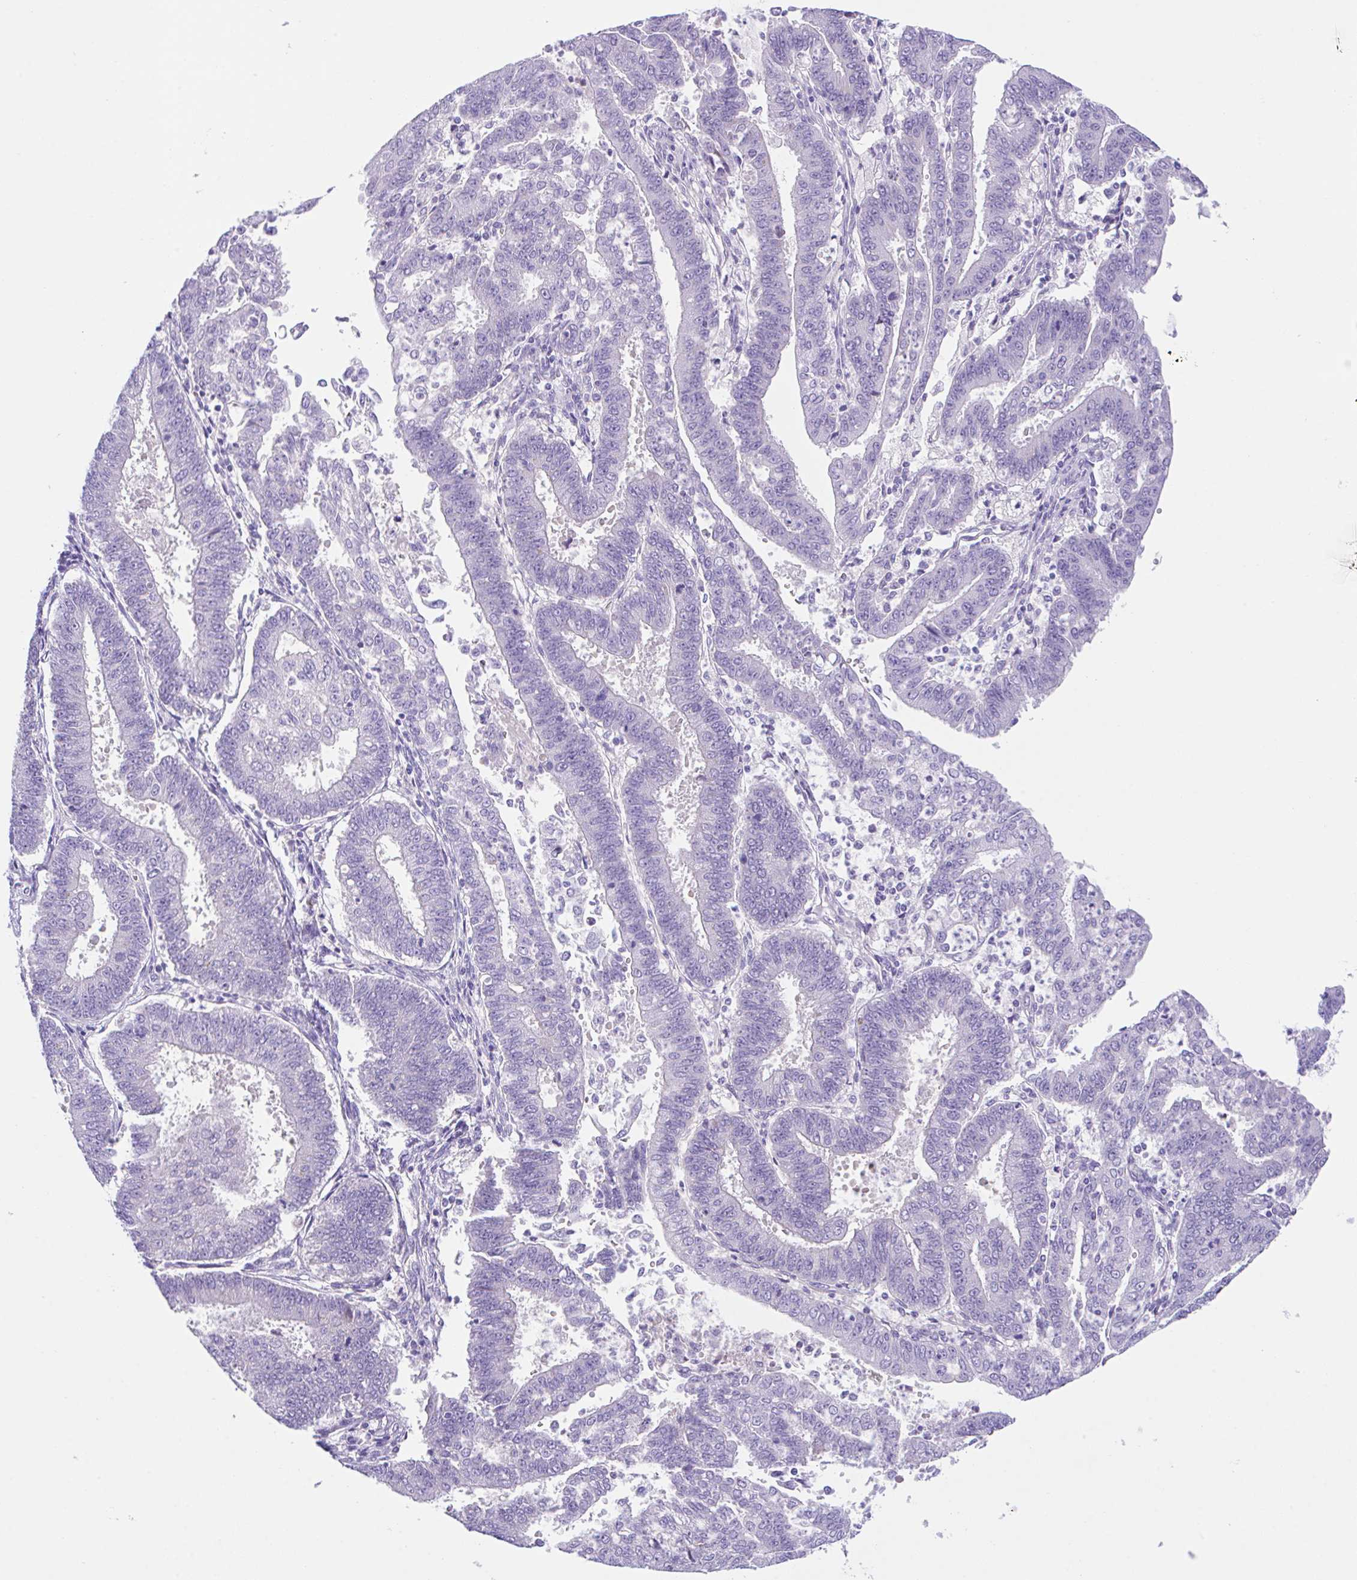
{"staining": {"intensity": "negative", "quantity": "none", "location": "none"}, "tissue": "endometrial cancer", "cell_type": "Tumor cells", "image_type": "cancer", "snomed": [{"axis": "morphology", "description": "Adenocarcinoma, NOS"}, {"axis": "topography", "description": "Endometrium"}], "caption": "Endometrial cancer stained for a protein using immunohistochemistry displays no staining tumor cells.", "gene": "HACD4", "patient": {"sex": "female", "age": 73}}